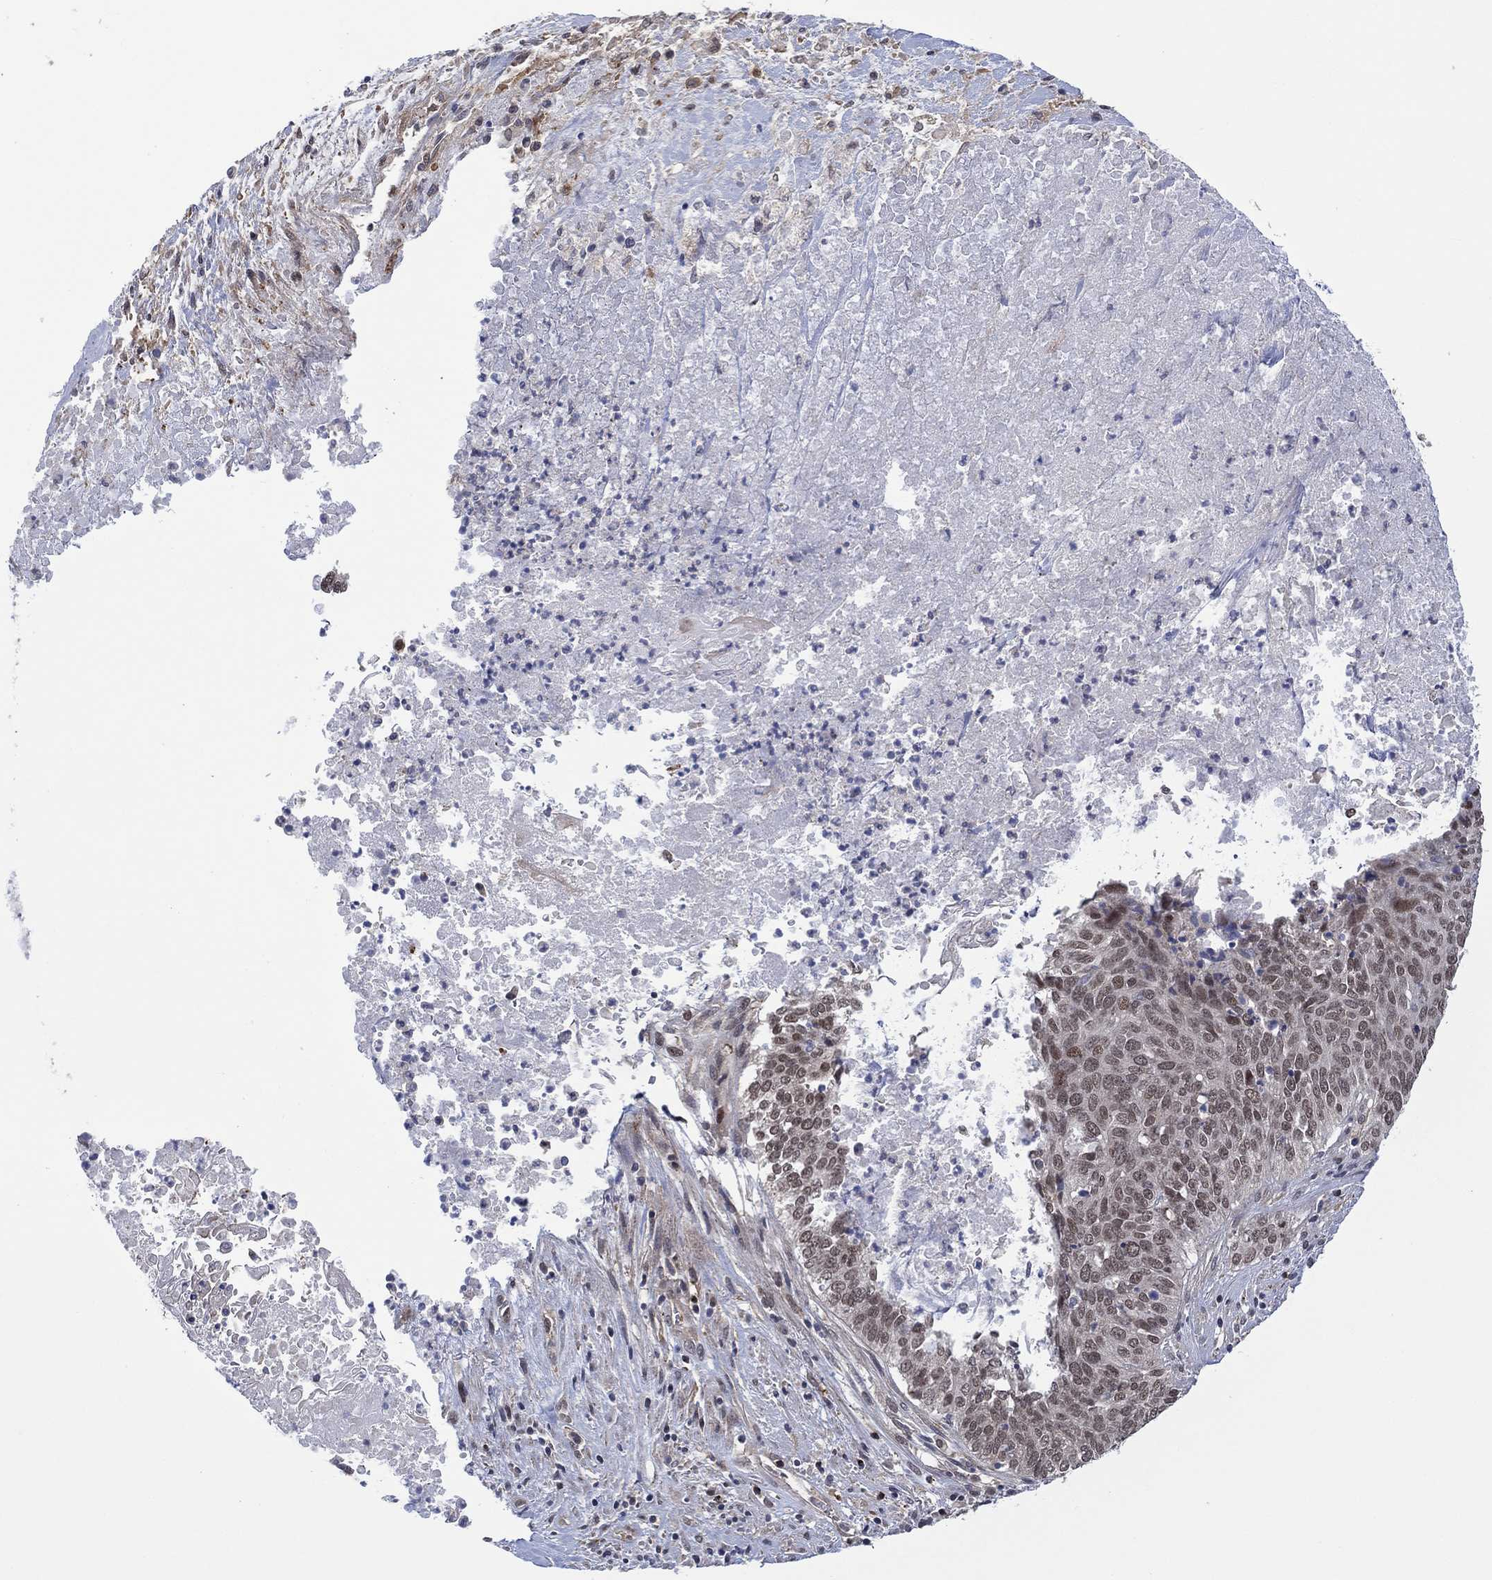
{"staining": {"intensity": "weak", "quantity": "25%-75%", "location": "cytoplasmic/membranous,nuclear"}, "tissue": "lung cancer", "cell_type": "Tumor cells", "image_type": "cancer", "snomed": [{"axis": "morphology", "description": "Squamous cell carcinoma, NOS"}, {"axis": "topography", "description": "Lung"}], "caption": "Lung cancer (squamous cell carcinoma) stained with a protein marker reveals weak staining in tumor cells.", "gene": "DPP4", "patient": {"sex": "male", "age": 64}}